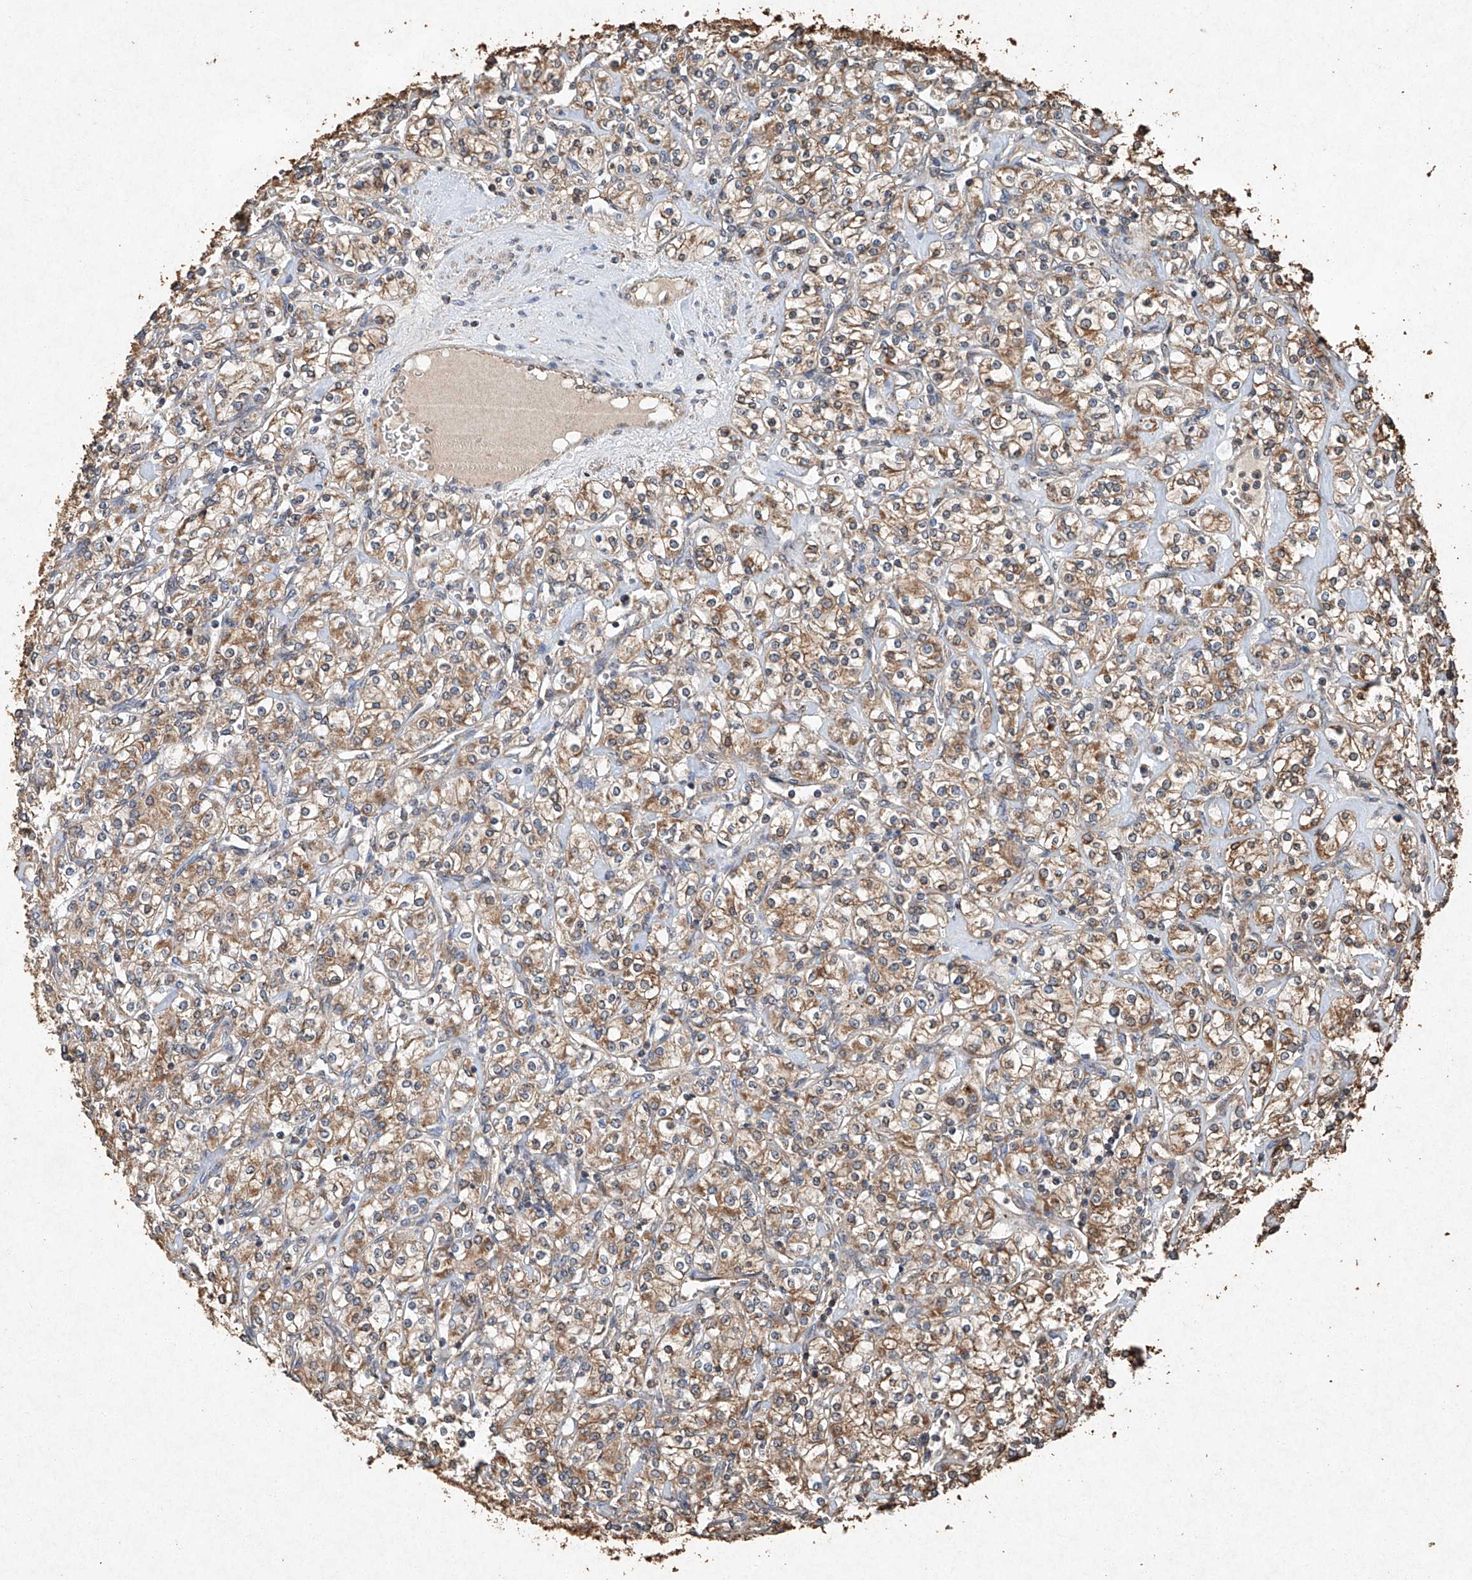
{"staining": {"intensity": "weak", "quantity": ">75%", "location": "cytoplasmic/membranous"}, "tissue": "renal cancer", "cell_type": "Tumor cells", "image_type": "cancer", "snomed": [{"axis": "morphology", "description": "Adenocarcinoma, NOS"}, {"axis": "topography", "description": "Kidney"}], "caption": "Human renal adenocarcinoma stained with a protein marker demonstrates weak staining in tumor cells.", "gene": "STK3", "patient": {"sex": "male", "age": 77}}